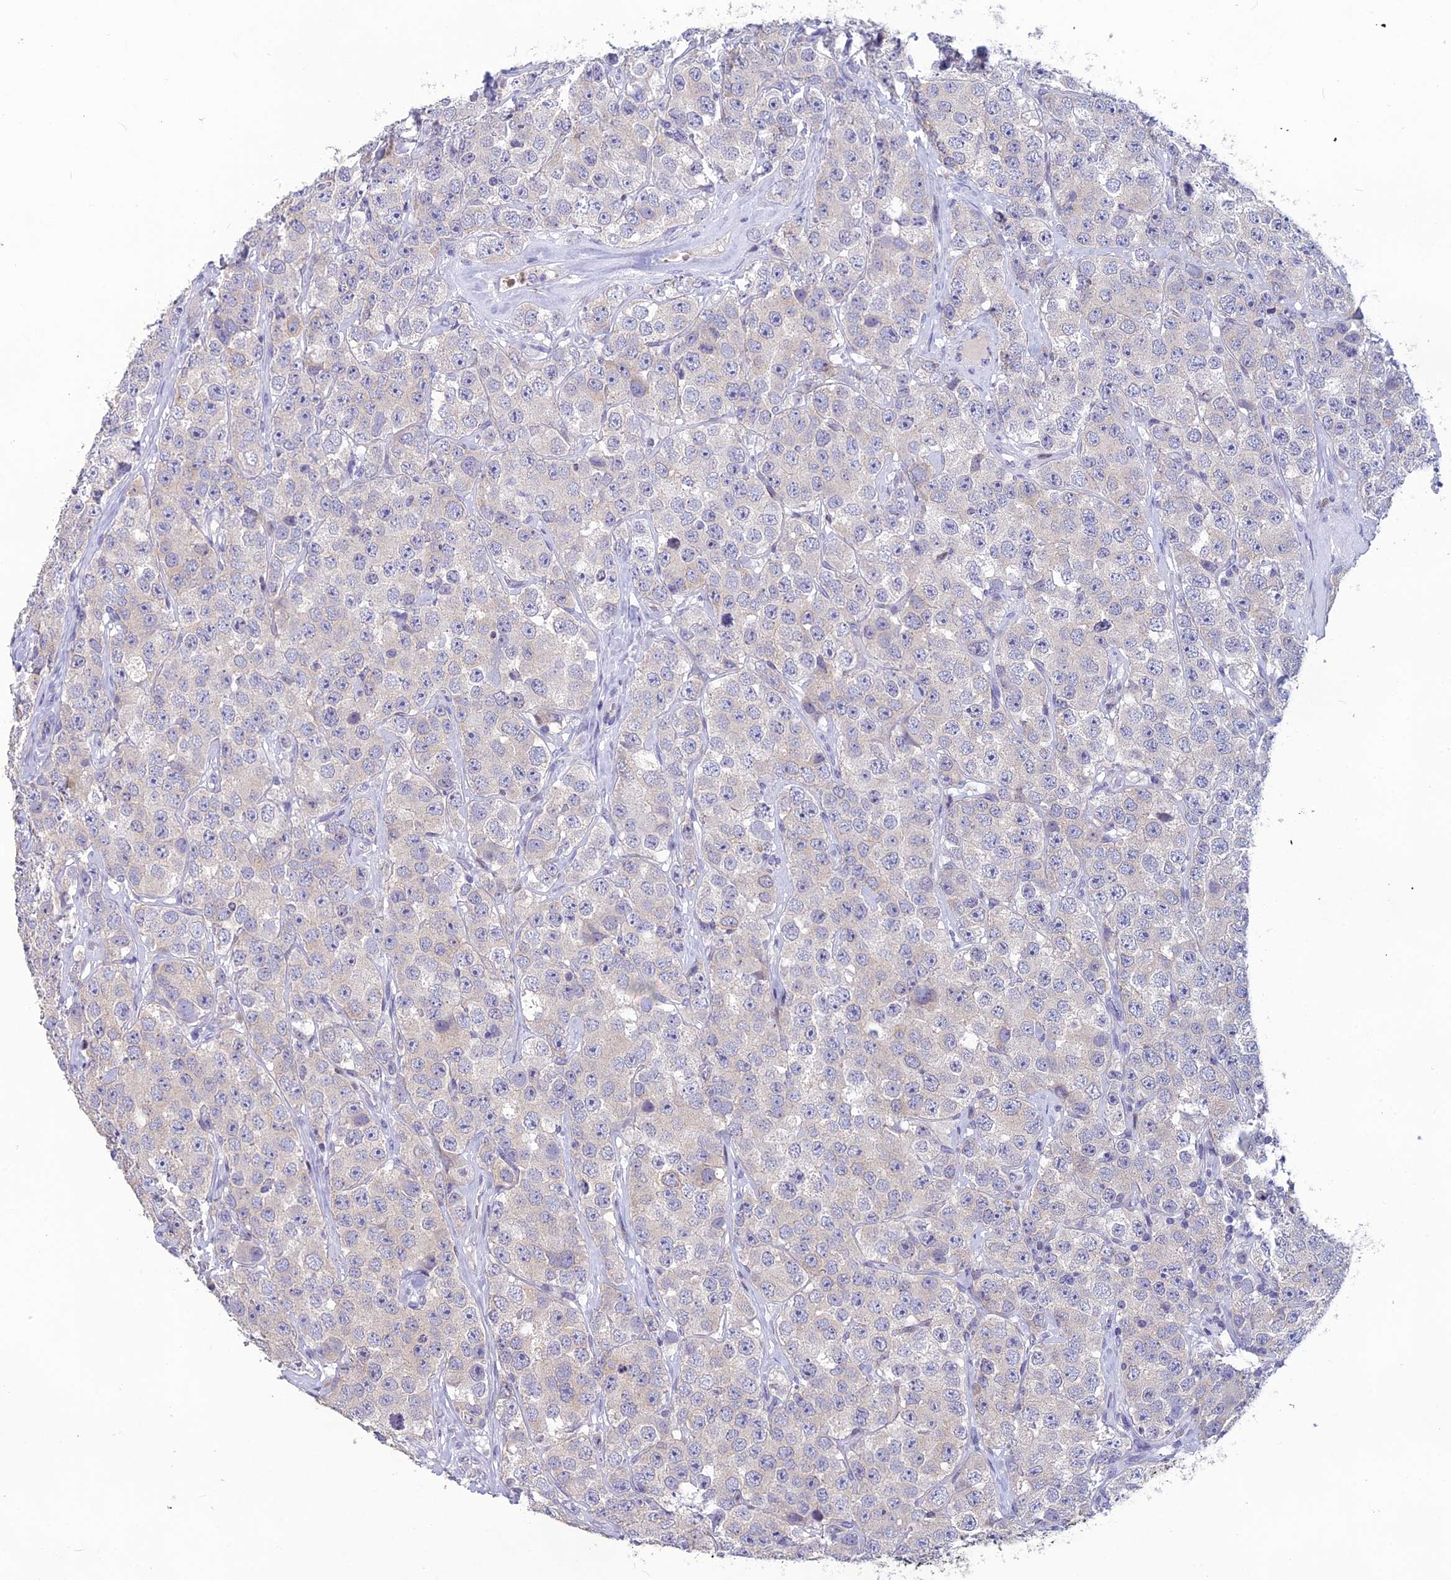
{"staining": {"intensity": "negative", "quantity": "none", "location": "none"}, "tissue": "testis cancer", "cell_type": "Tumor cells", "image_type": "cancer", "snomed": [{"axis": "morphology", "description": "Seminoma, NOS"}, {"axis": "topography", "description": "Testis"}], "caption": "DAB (3,3'-diaminobenzidine) immunohistochemical staining of human seminoma (testis) displays no significant staining in tumor cells.", "gene": "TMEM134", "patient": {"sex": "male", "age": 28}}